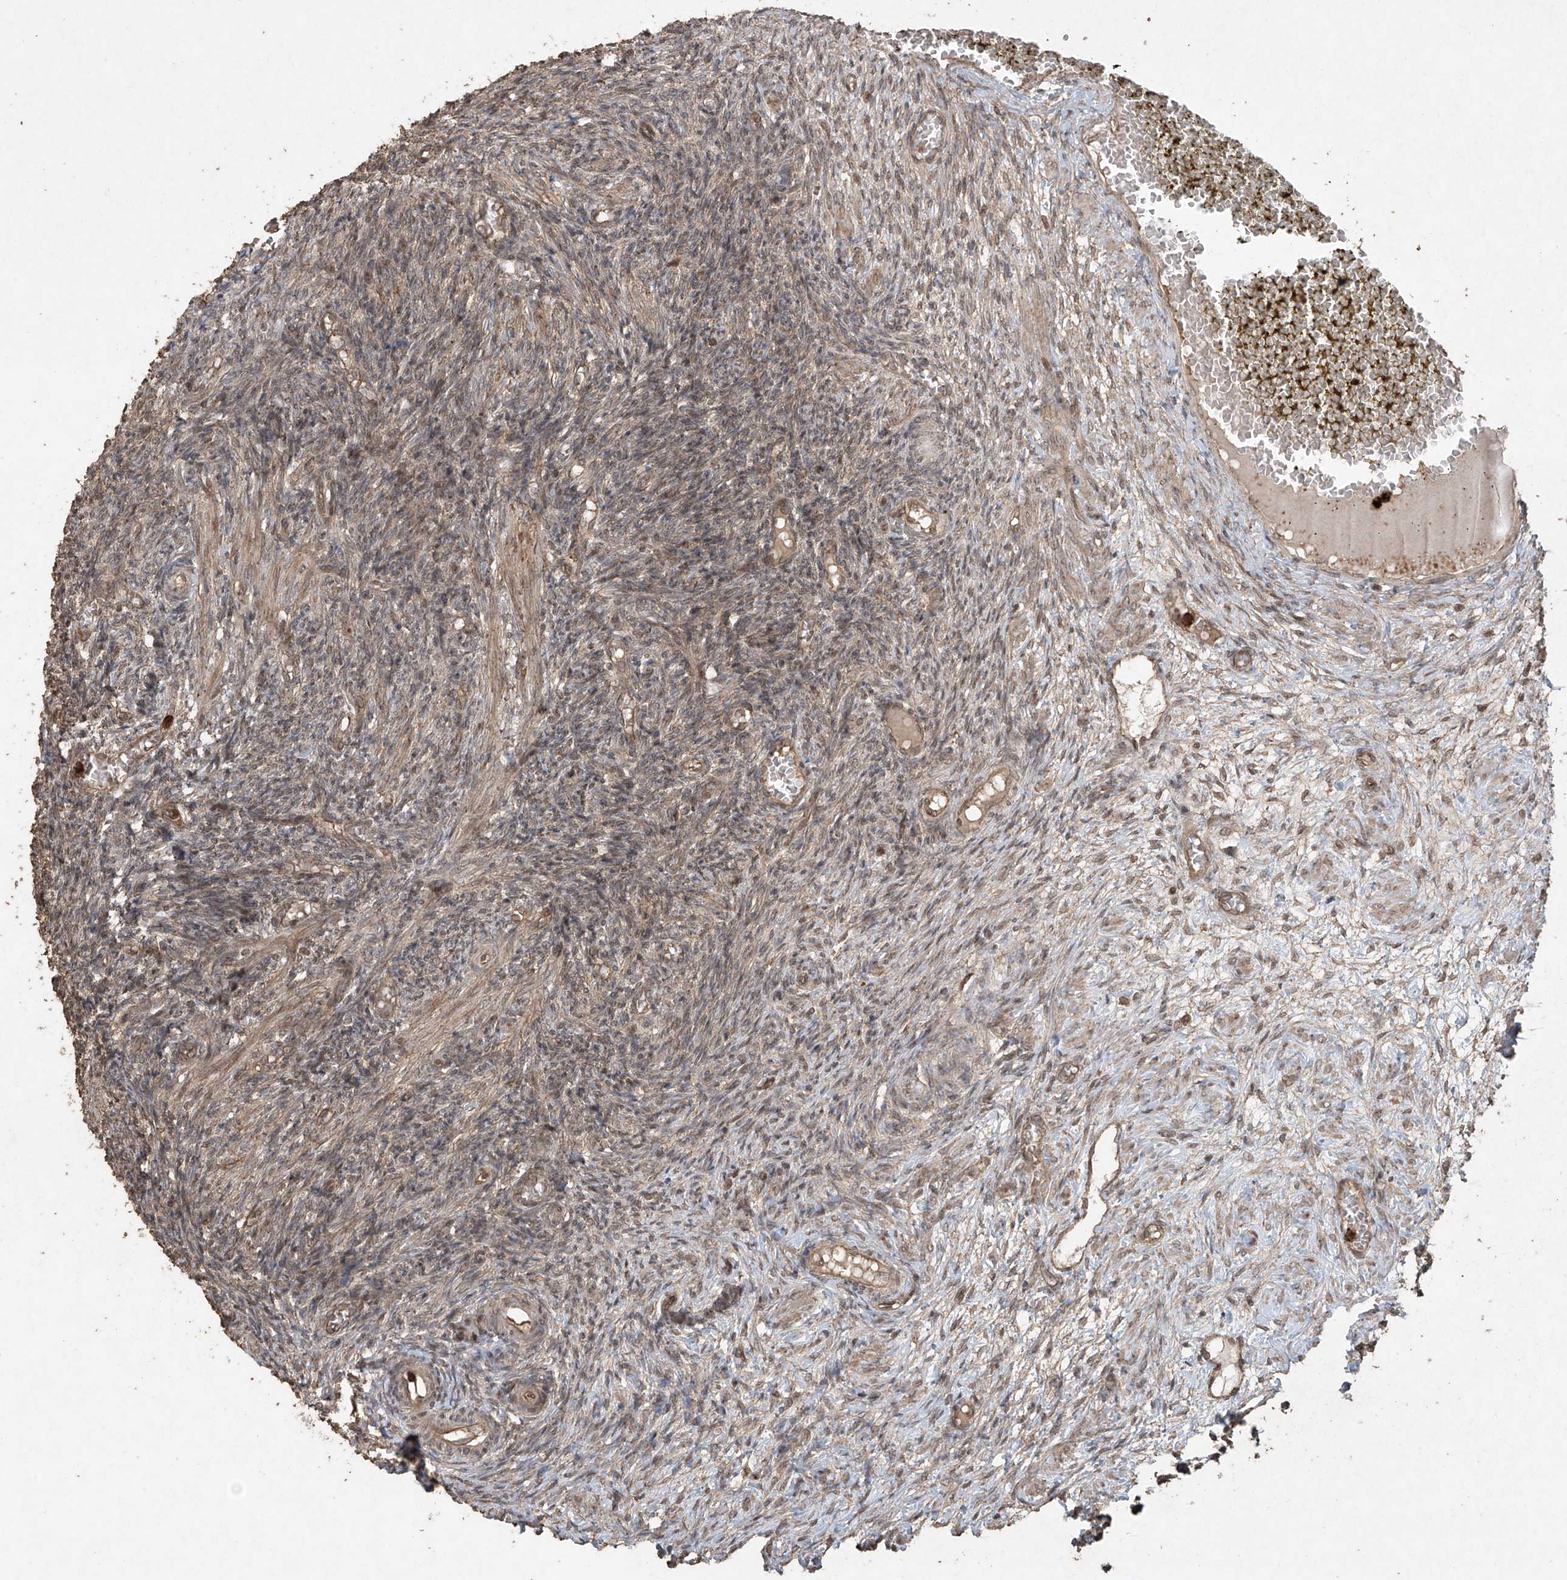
{"staining": {"intensity": "moderate", "quantity": ">75%", "location": "cytoplasmic/membranous,nuclear"}, "tissue": "ovary", "cell_type": "Follicle cells", "image_type": "normal", "snomed": [{"axis": "morphology", "description": "Normal tissue, NOS"}, {"axis": "topography", "description": "Ovary"}], "caption": "Immunohistochemical staining of normal human ovary displays medium levels of moderate cytoplasmic/membranous,nuclear expression in about >75% of follicle cells.", "gene": "PGPEP1", "patient": {"sex": "female", "age": 27}}